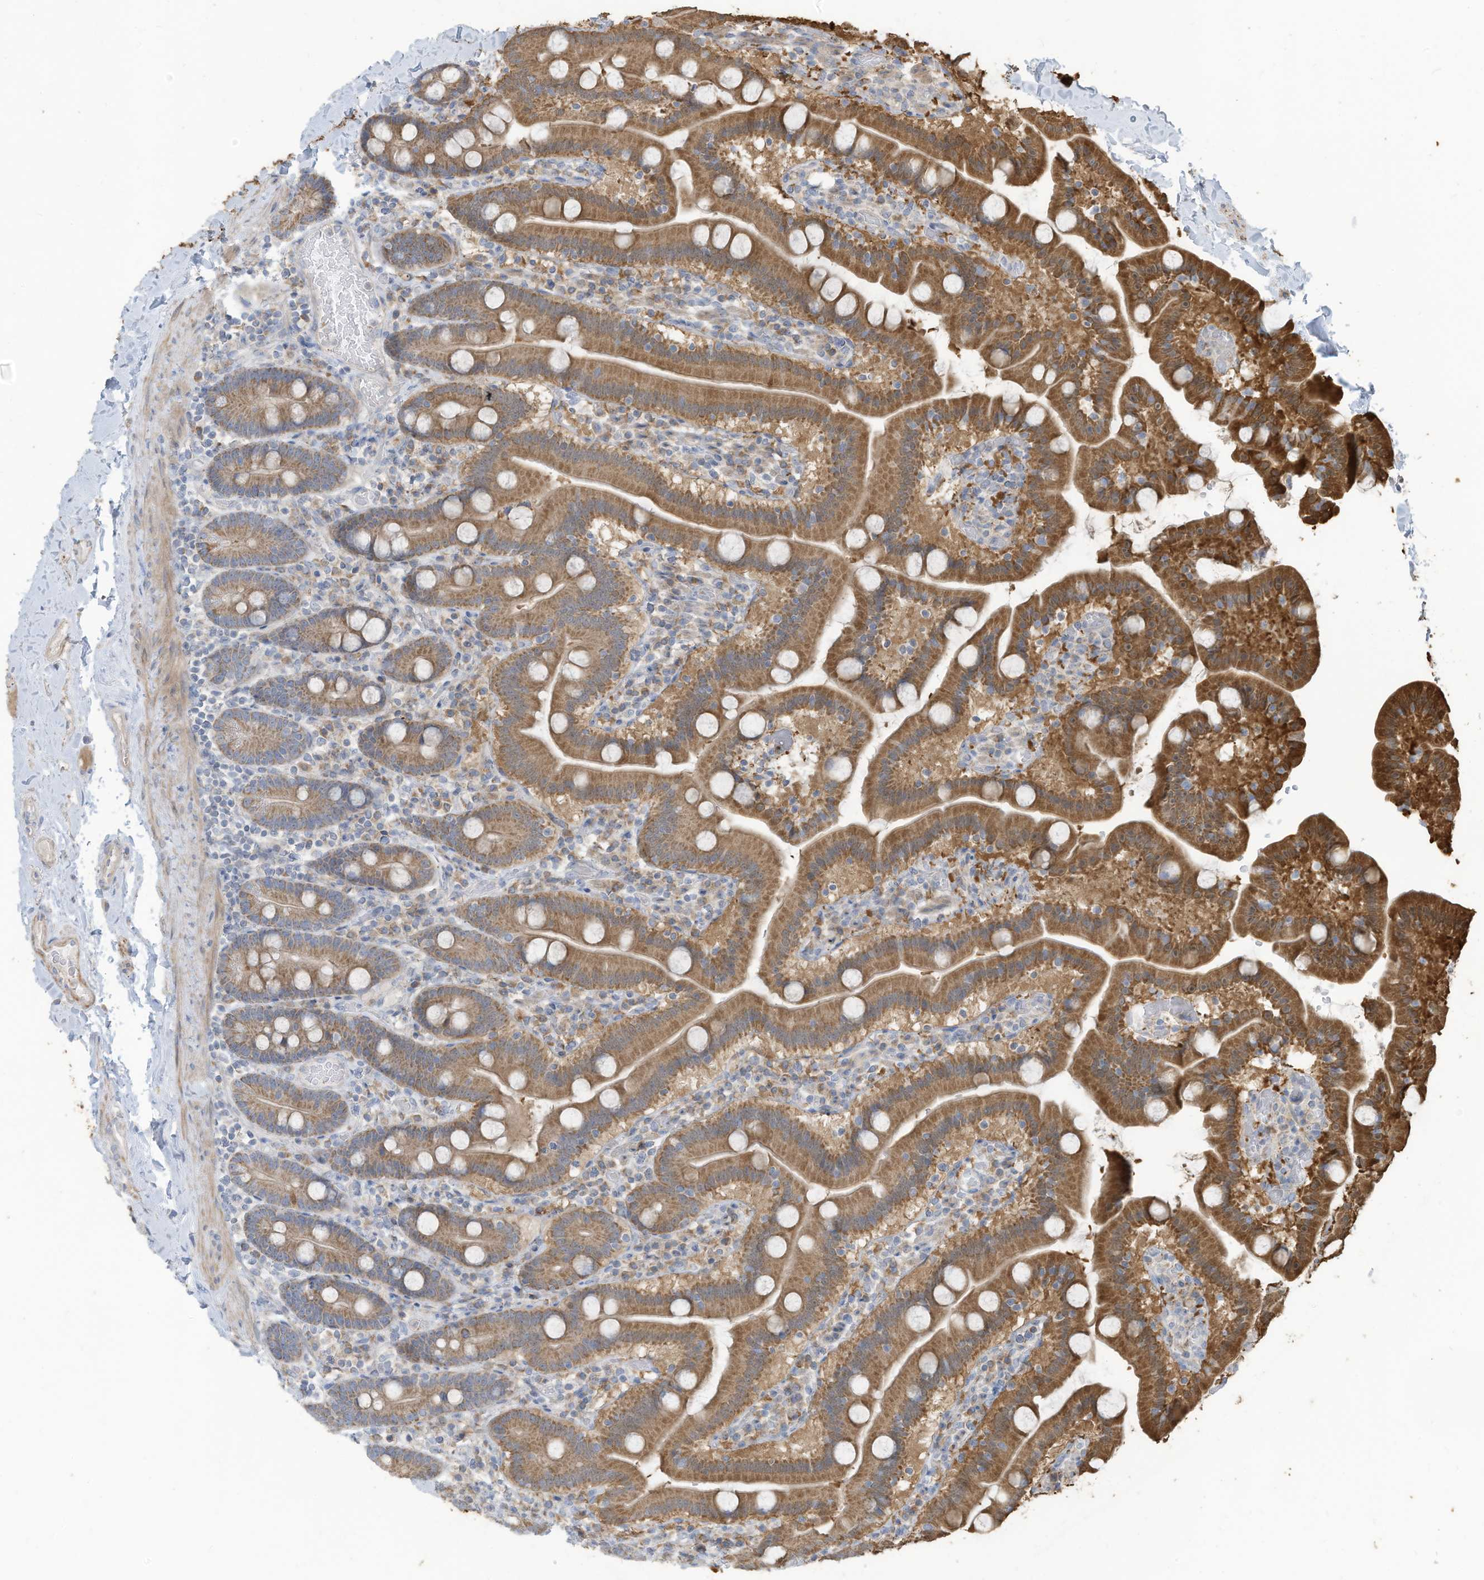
{"staining": {"intensity": "moderate", "quantity": ">75%", "location": "cytoplasmic/membranous"}, "tissue": "duodenum", "cell_type": "Glandular cells", "image_type": "normal", "snomed": [{"axis": "morphology", "description": "Normal tissue, NOS"}, {"axis": "topography", "description": "Duodenum"}], "caption": "Human duodenum stained with a brown dye exhibits moderate cytoplasmic/membranous positive expression in approximately >75% of glandular cells.", "gene": "GTPBP2", "patient": {"sex": "male", "age": 55}}